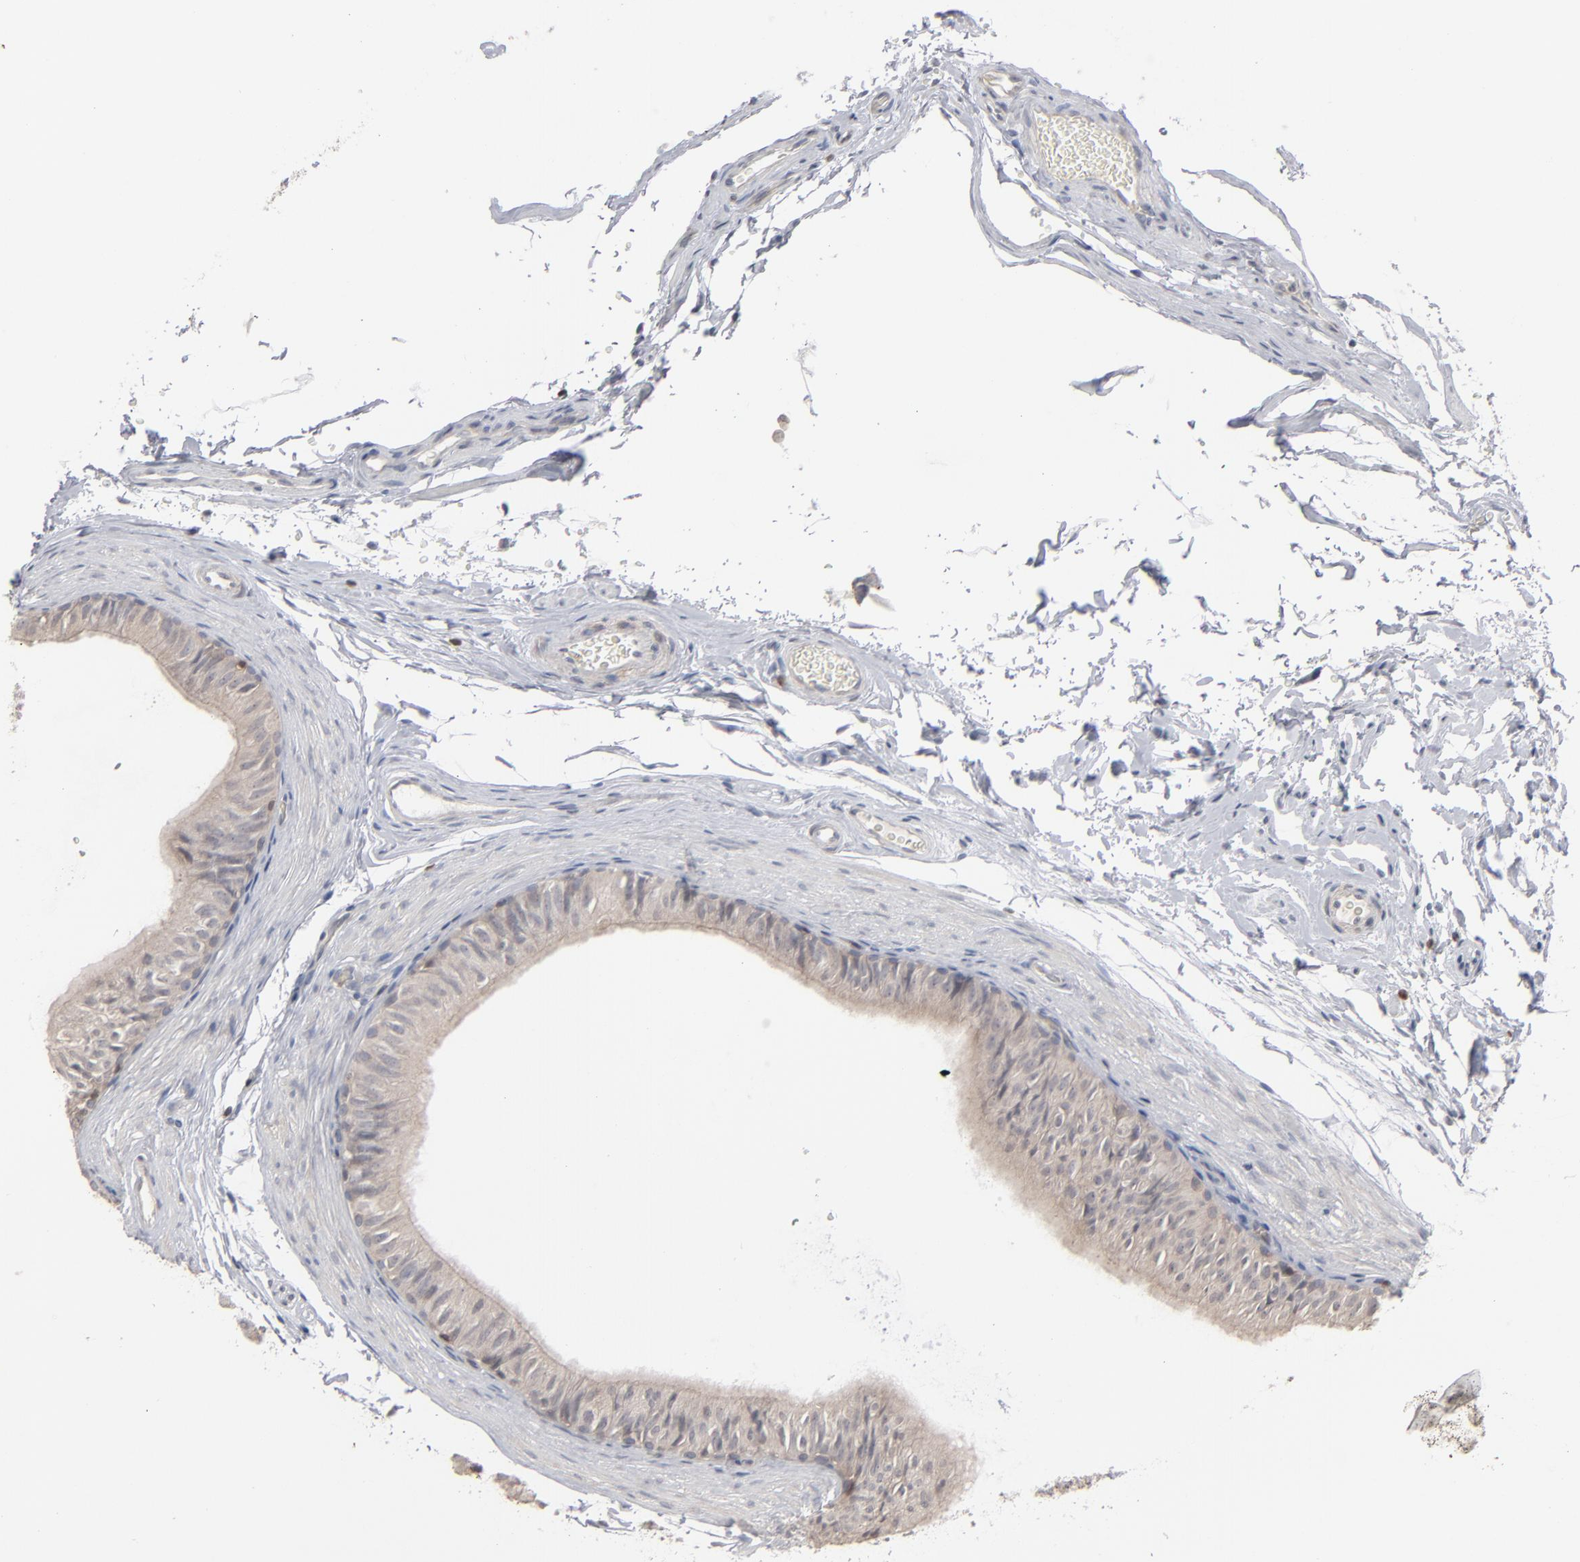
{"staining": {"intensity": "weak", "quantity": ">75%", "location": "cytoplasmic/membranous"}, "tissue": "epididymis", "cell_type": "Glandular cells", "image_type": "normal", "snomed": [{"axis": "morphology", "description": "Normal tissue, NOS"}, {"axis": "topography", "description": "Testis"}, {"axis": "topography", "description": "Epididymis"}], "caption": "Protein positivity by IHC demonstrates weak cytoplasmic/membranous expression in about >75% of glandular cells in unremarkable epididymis.", "gene": "STAT4", "patient": {"sex": "male", "age": 36}}